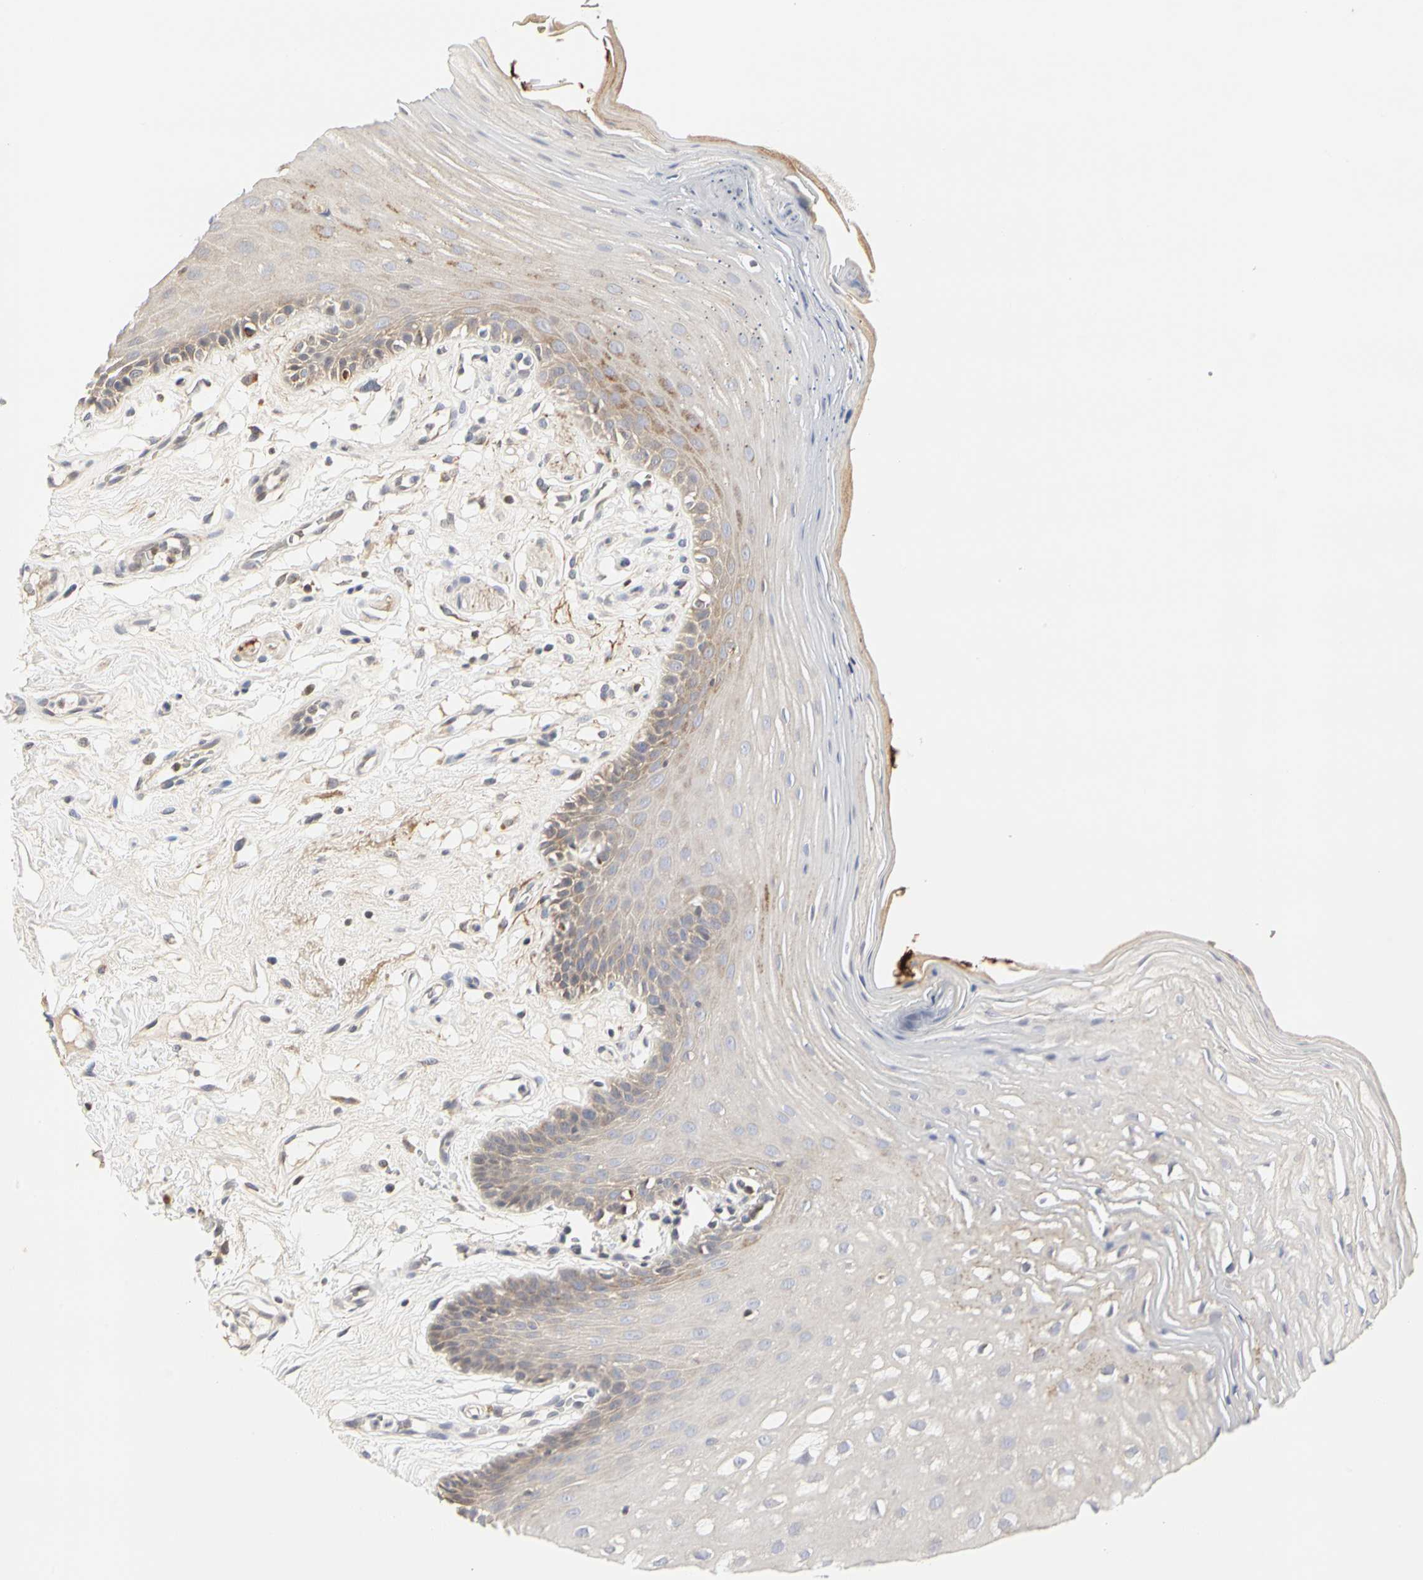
{"staining": {"intensity": "weak", "quantity": "<25%", "location": "cytoplasmic/membranous"}, "tissue": "oral mucosa", "cell_type": "Squamous epithelial cells", "image_type": "normal", "snomed": [{"axis": "morphology", "description": "Normal tissue, NOS"}, {"axis": "morphology", "description": "Squamous cell carcinoma, NOS"}, {"axis": "topography", "description": "Skeletal muscle"}, {"axis": "topography", "description": "Oral tissue"}, {"axis": "topography", "description": "Head-Neck"}], "caption": "This is an immunohistochemistry (IHC) micrograph of unremarkable oral mucosa. There is no staining in squamous epithelial cells.", "gene": "TSKU", "patient": {"sex": "male", "age": 71}}